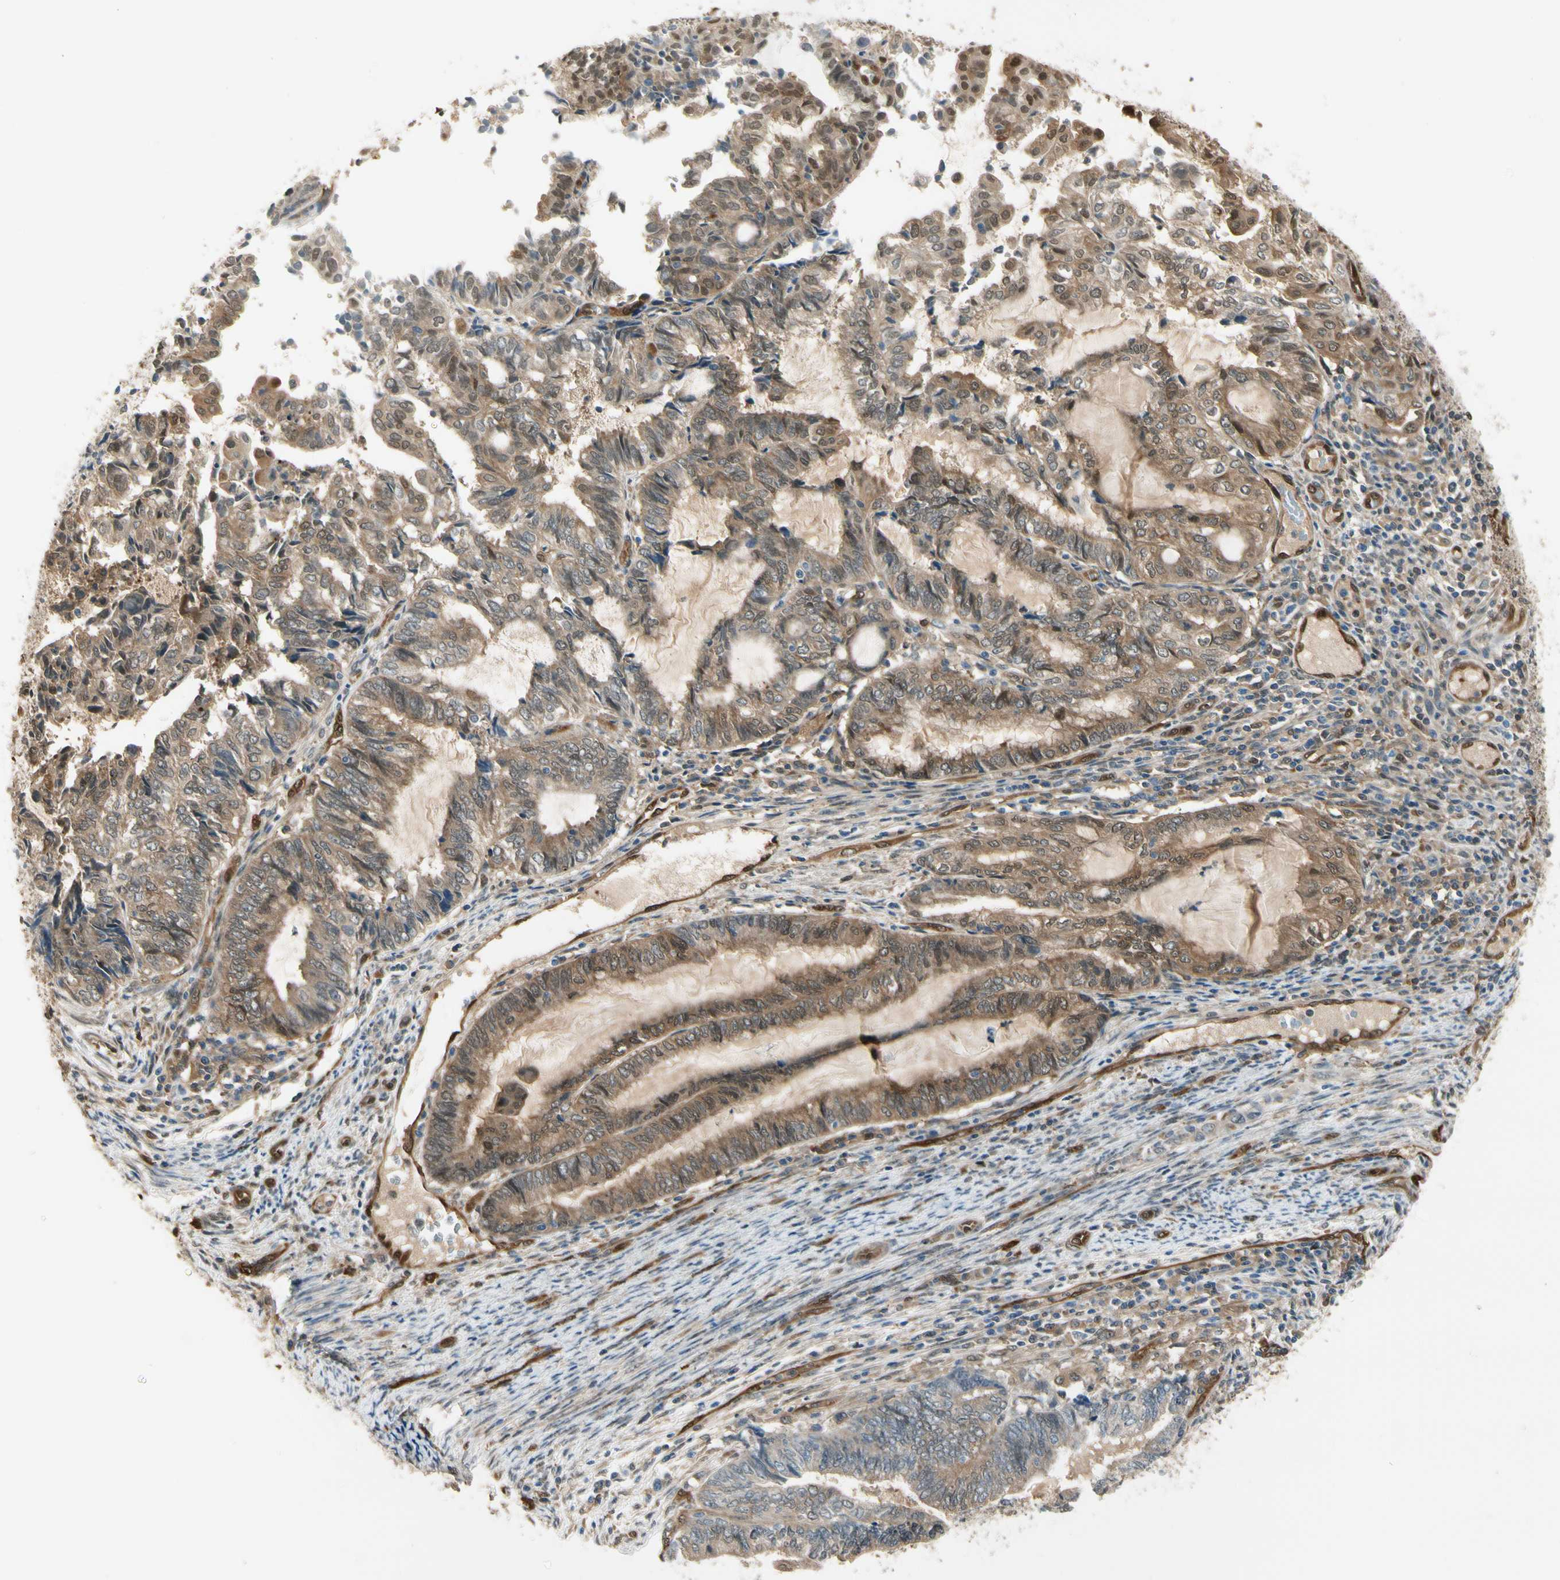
{"staining": {"intensity": "moderate", "quantity": ">75%", "location": "cytoplasmic/membranous"}, "tissue": "endometrial cancer", "cell_type": "Tumor cells", "image_type": "cancer", "snomed": [{"axis": "morphology", "description": "Adenocarcinoma, NOS"}, {"axis": "topography", "description": "Uterus"}, {"axis": "topography", "description": "Endometrium"}], "caption": "Immunohistochemical staining of human endometrial cancer demonstrates moderate cytoplasmic/membranous protein positivity in approximately >75% of tumor cells.", "gene": "SERPINB6", "patient": {"sex": "female", "age": 70}}